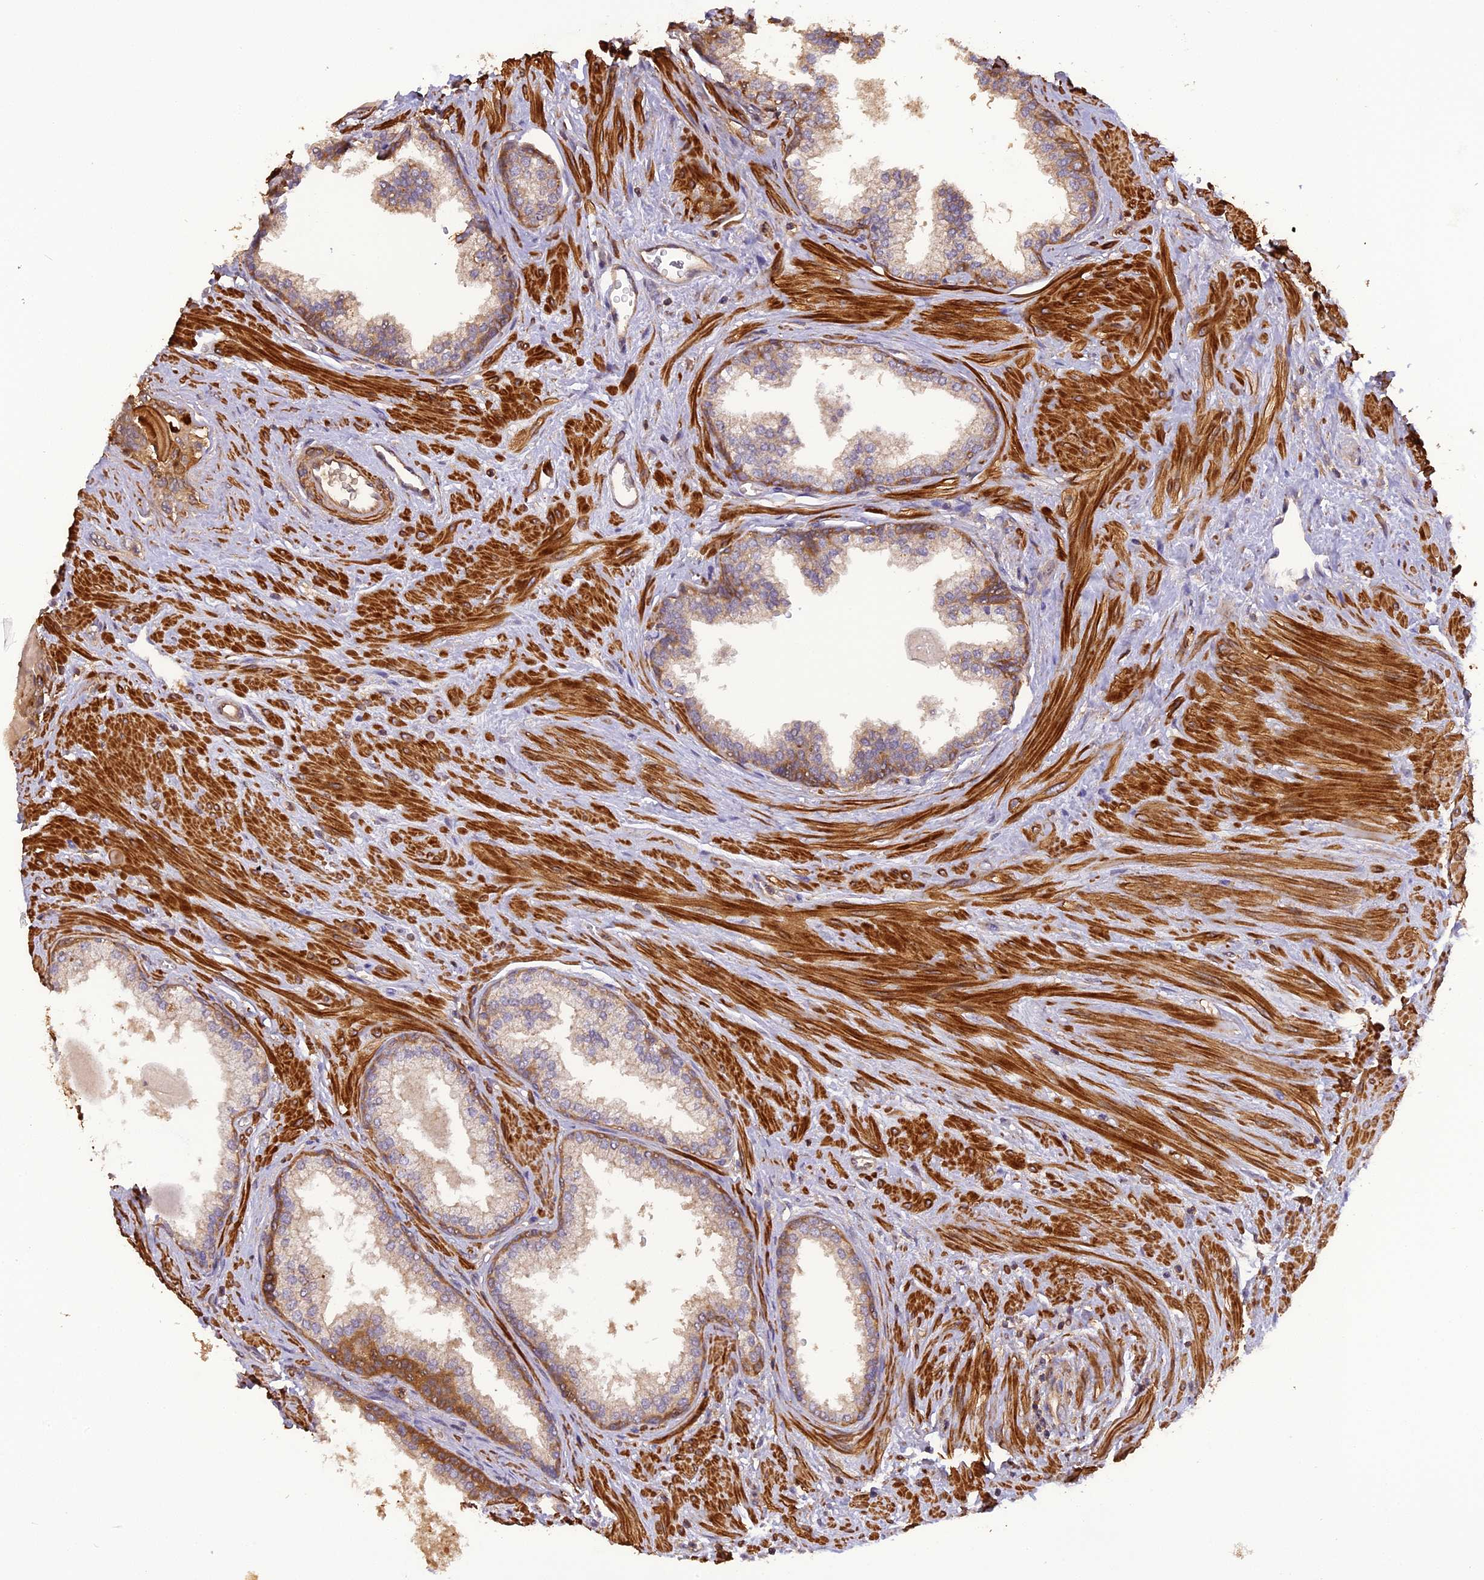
{"staining": {"intensity": "moderate", "quantity": "25%-75%", "location": "cytoplasmic/membranous"}, "tissue": "prostate", "cell_type": "Glandular cells", "image_type": "normal", "snomed": [{"axis": "morphology", "description": "Normal tissue, NOS"}, {"axis": "topography", "description": "Prostate"}], "caption": "IHC of unremarkable human prostate reveals medium levels of moderate cytoplasmic/membranous expression in approximately 25%-75% of glandular cells. (DAB IHC, brown staining for protein, blue staining for nuclei).", "gene": "STOML1", "patient": {"sex": "male", "age": 57}}